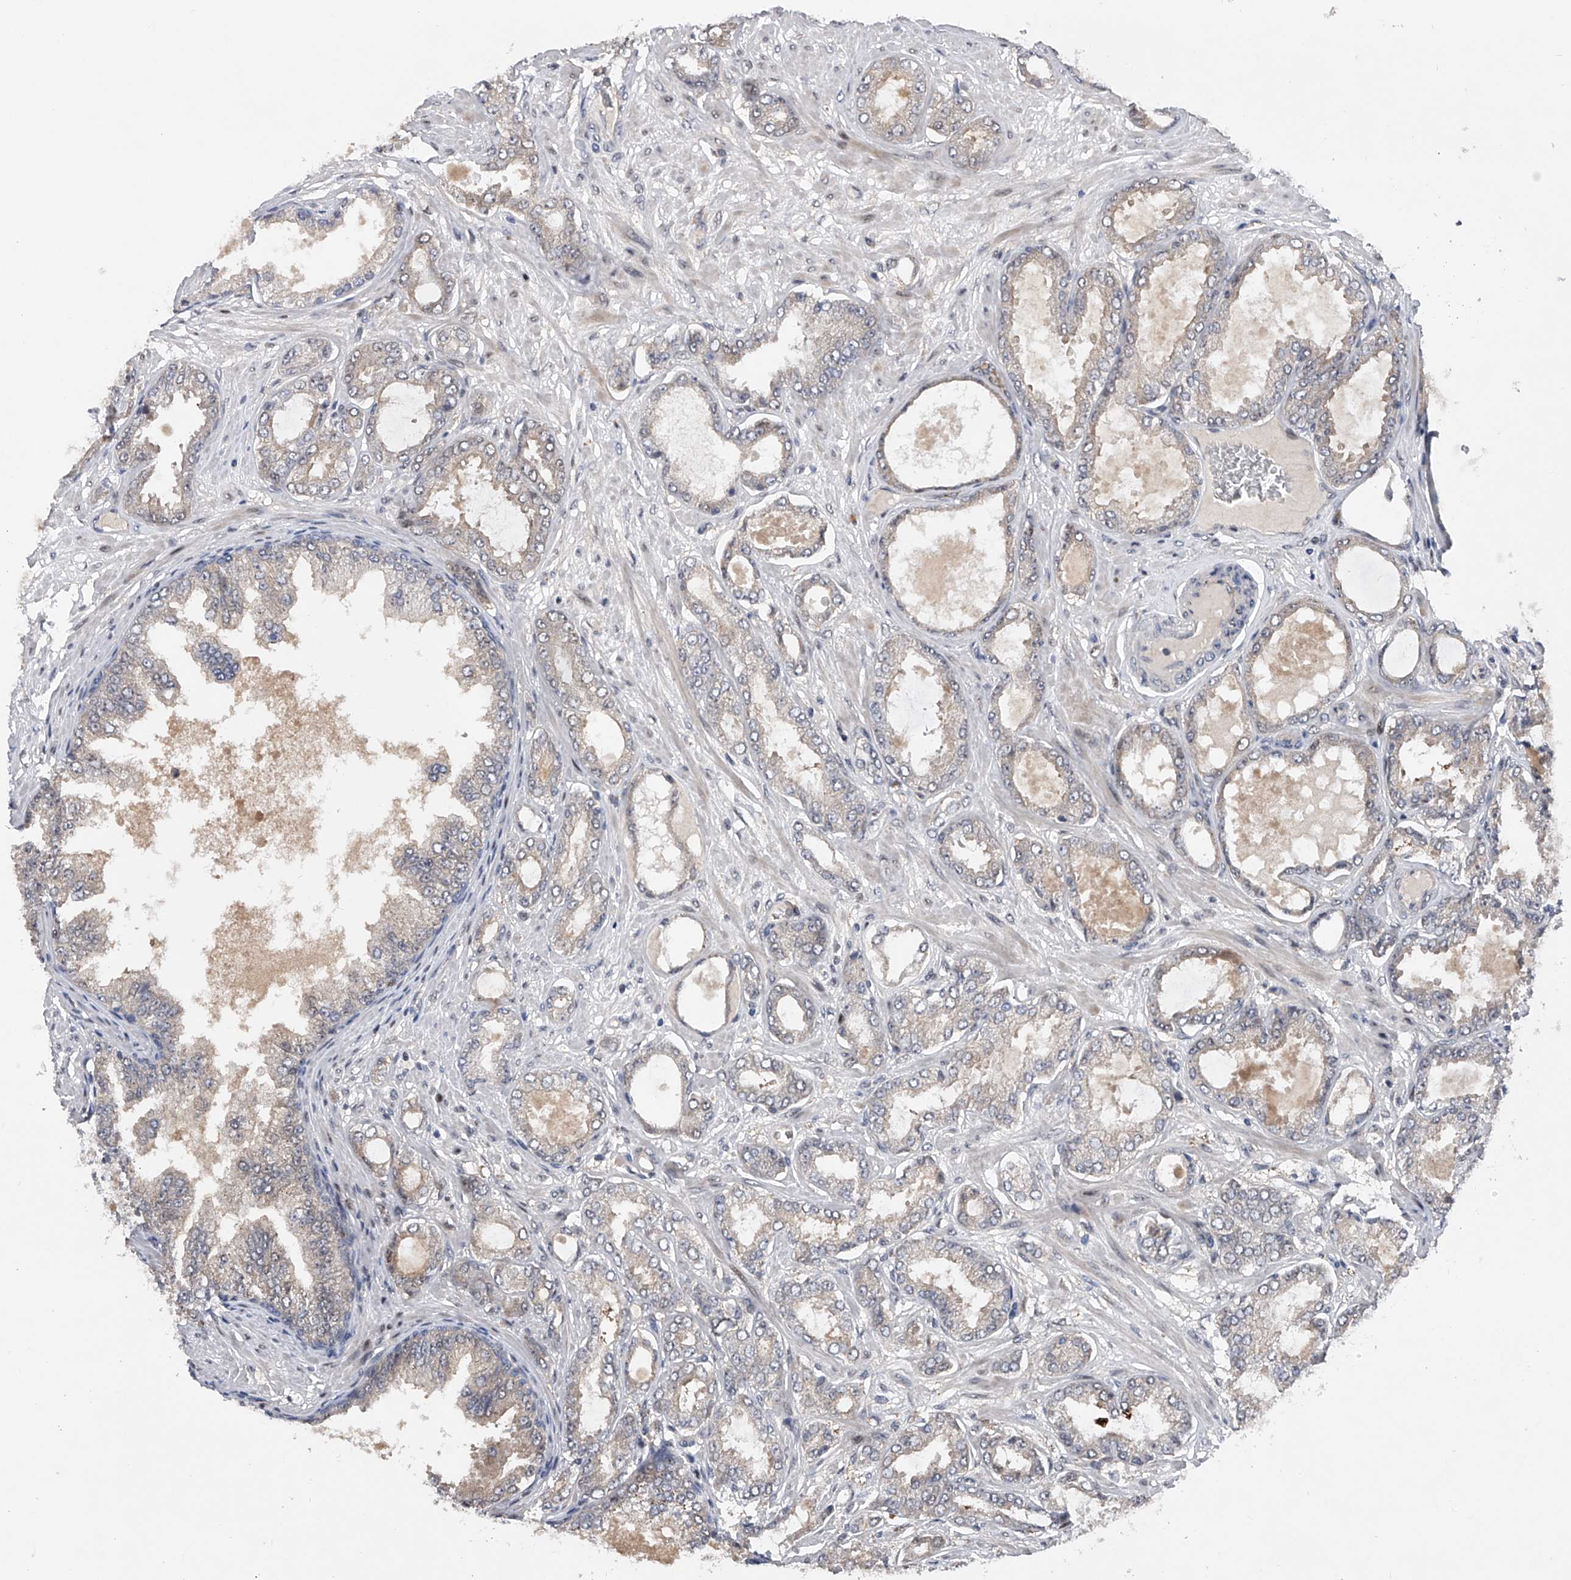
{"staining": {"intensity": "negative", "quantity": "none", "location": "none"}, "tissue": "prostate cancer", "cell_type": "Tumor cells", "image_type": "cancer", "snomed": [{"axis": "morphology", "description": "Adenocarcinoma, Low grade"}, {"axis": "topography", "description": "Prostate"}], "caption": "Human prostate adenocarcinoma (low-grade) stained for a protein using immunohistochemistry (IHC) exhibits no positivity in tumor cells.", "gene": "RWDD2A", "patient": {"sex": "male", "age": 63}}